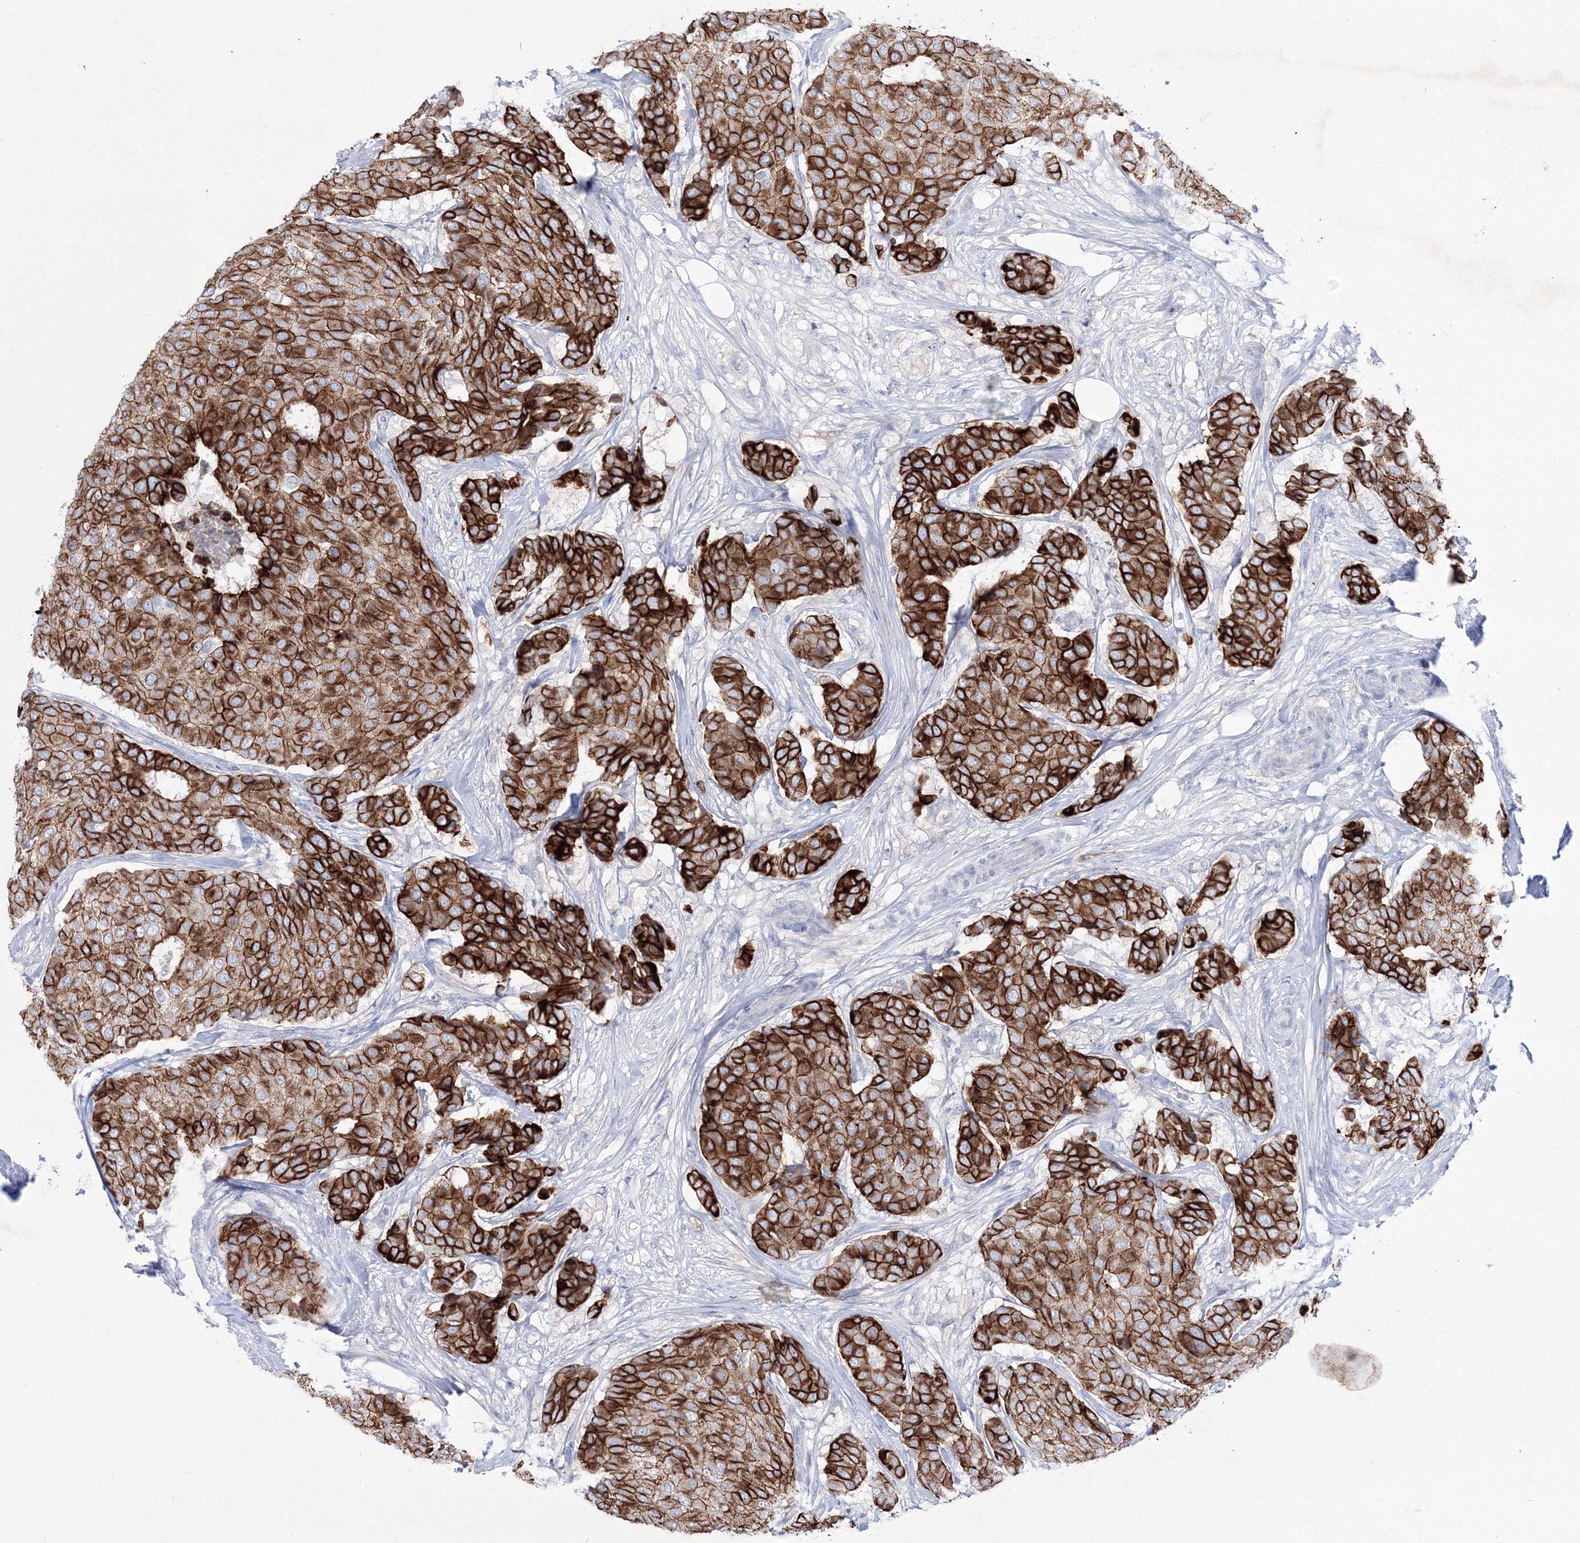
{"staining": {"intensity": "strong", "quantity": ">75%", "location": "cytoplasmic/membranous"}, "tissue": "breast cancer", "cell_type": "Tumor cells", "image_type": "cancer", "snomed": [{"axis": "morphology", "description": "Duct carcinoma"}, {"axis": "topography", "description": "Breast"}], "caption": "Human breast cancer stained with a brown dye demonstrates strong cytoplasmic/membranous positive staining in approximately >75% of tumor cells.", "gene": "TMEM139", "patient": {"sex": "female", "age": 75}}